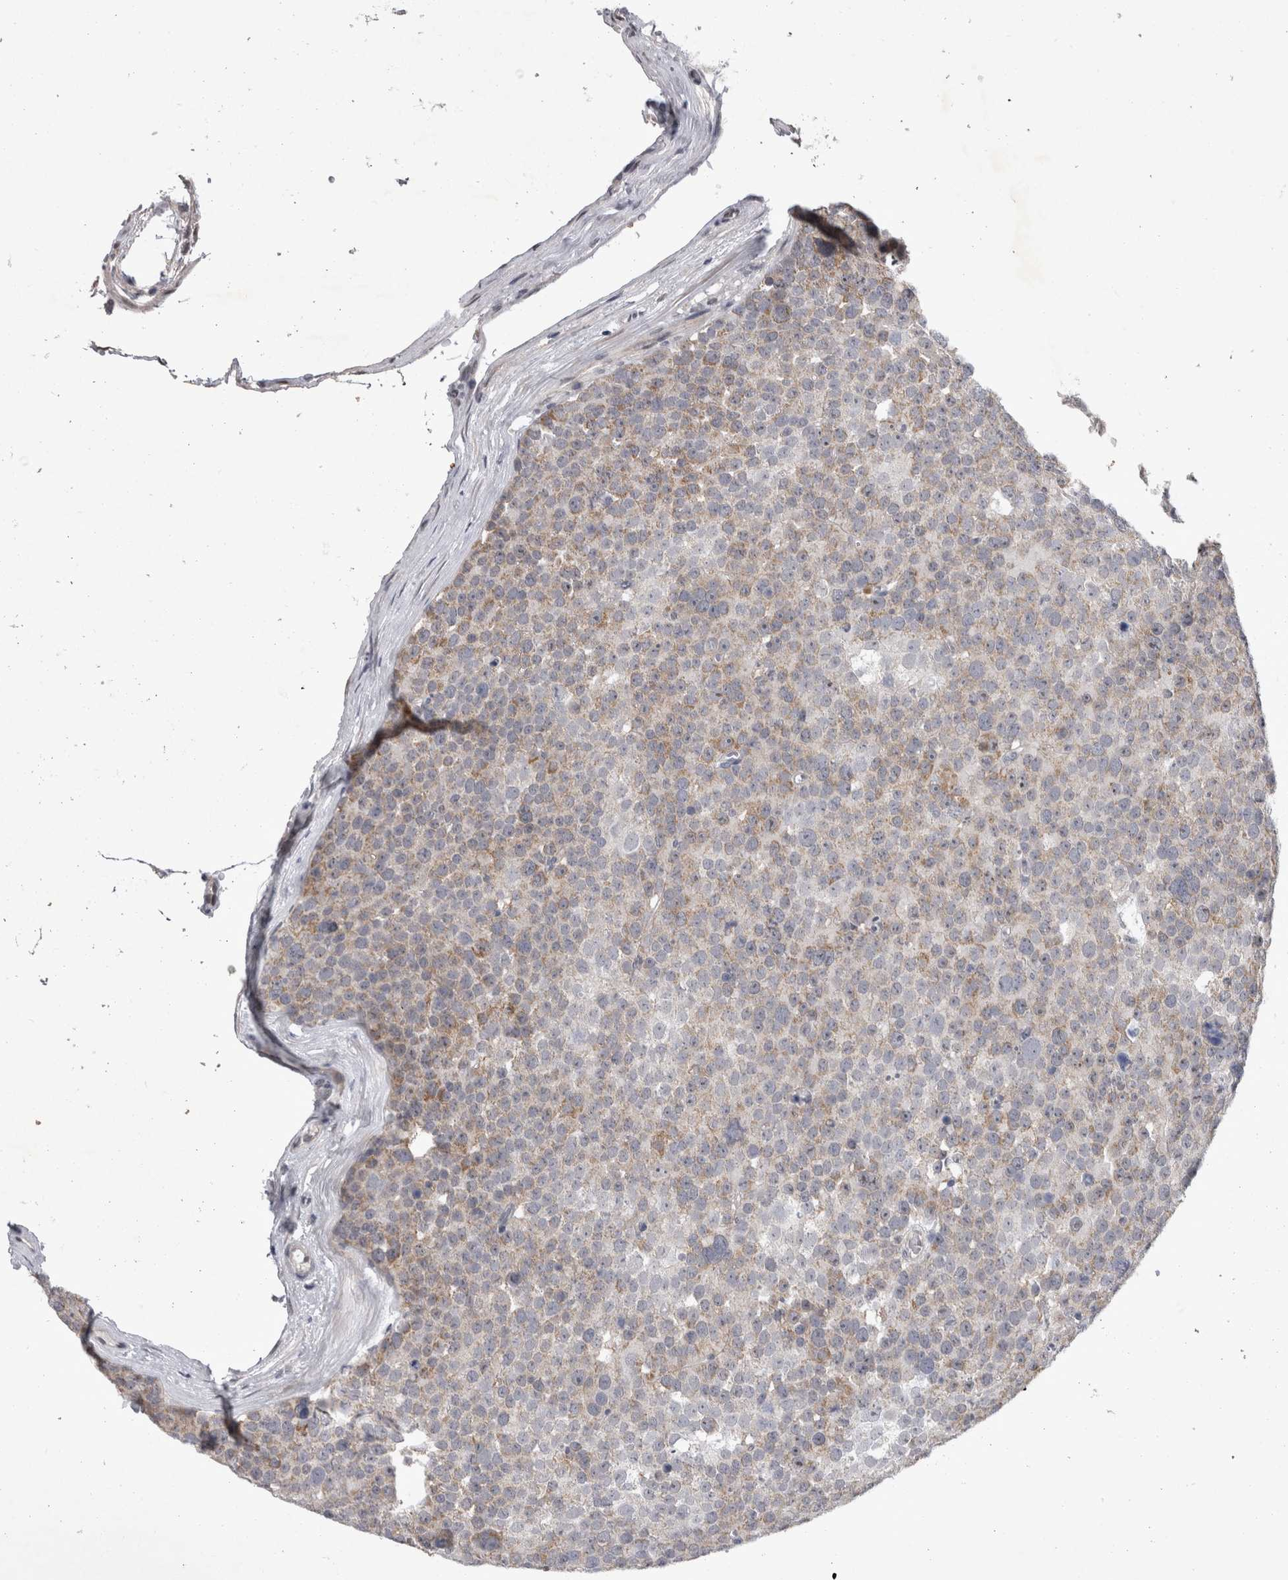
{"staining": {"intensity": "weak", "quantity": "25%-75%", "location": "cytoplasmic/membranous"}, "tissue": "testis cancer", "cell_type": "Tumor cells", "image_type": "cancer", "snomed": [{"axis": "morphology", "description": "Seminoma, NOS"}, {"axis": "topography", "description": "Testis"}], "caption": "Tumor cells display low levels of weak cytoplasmic/membranous expression in about 25%-75% of cells in testis cancer (seminoma).", "gene": "IFI44", "patient": {"sex": "male", "age": 71}}